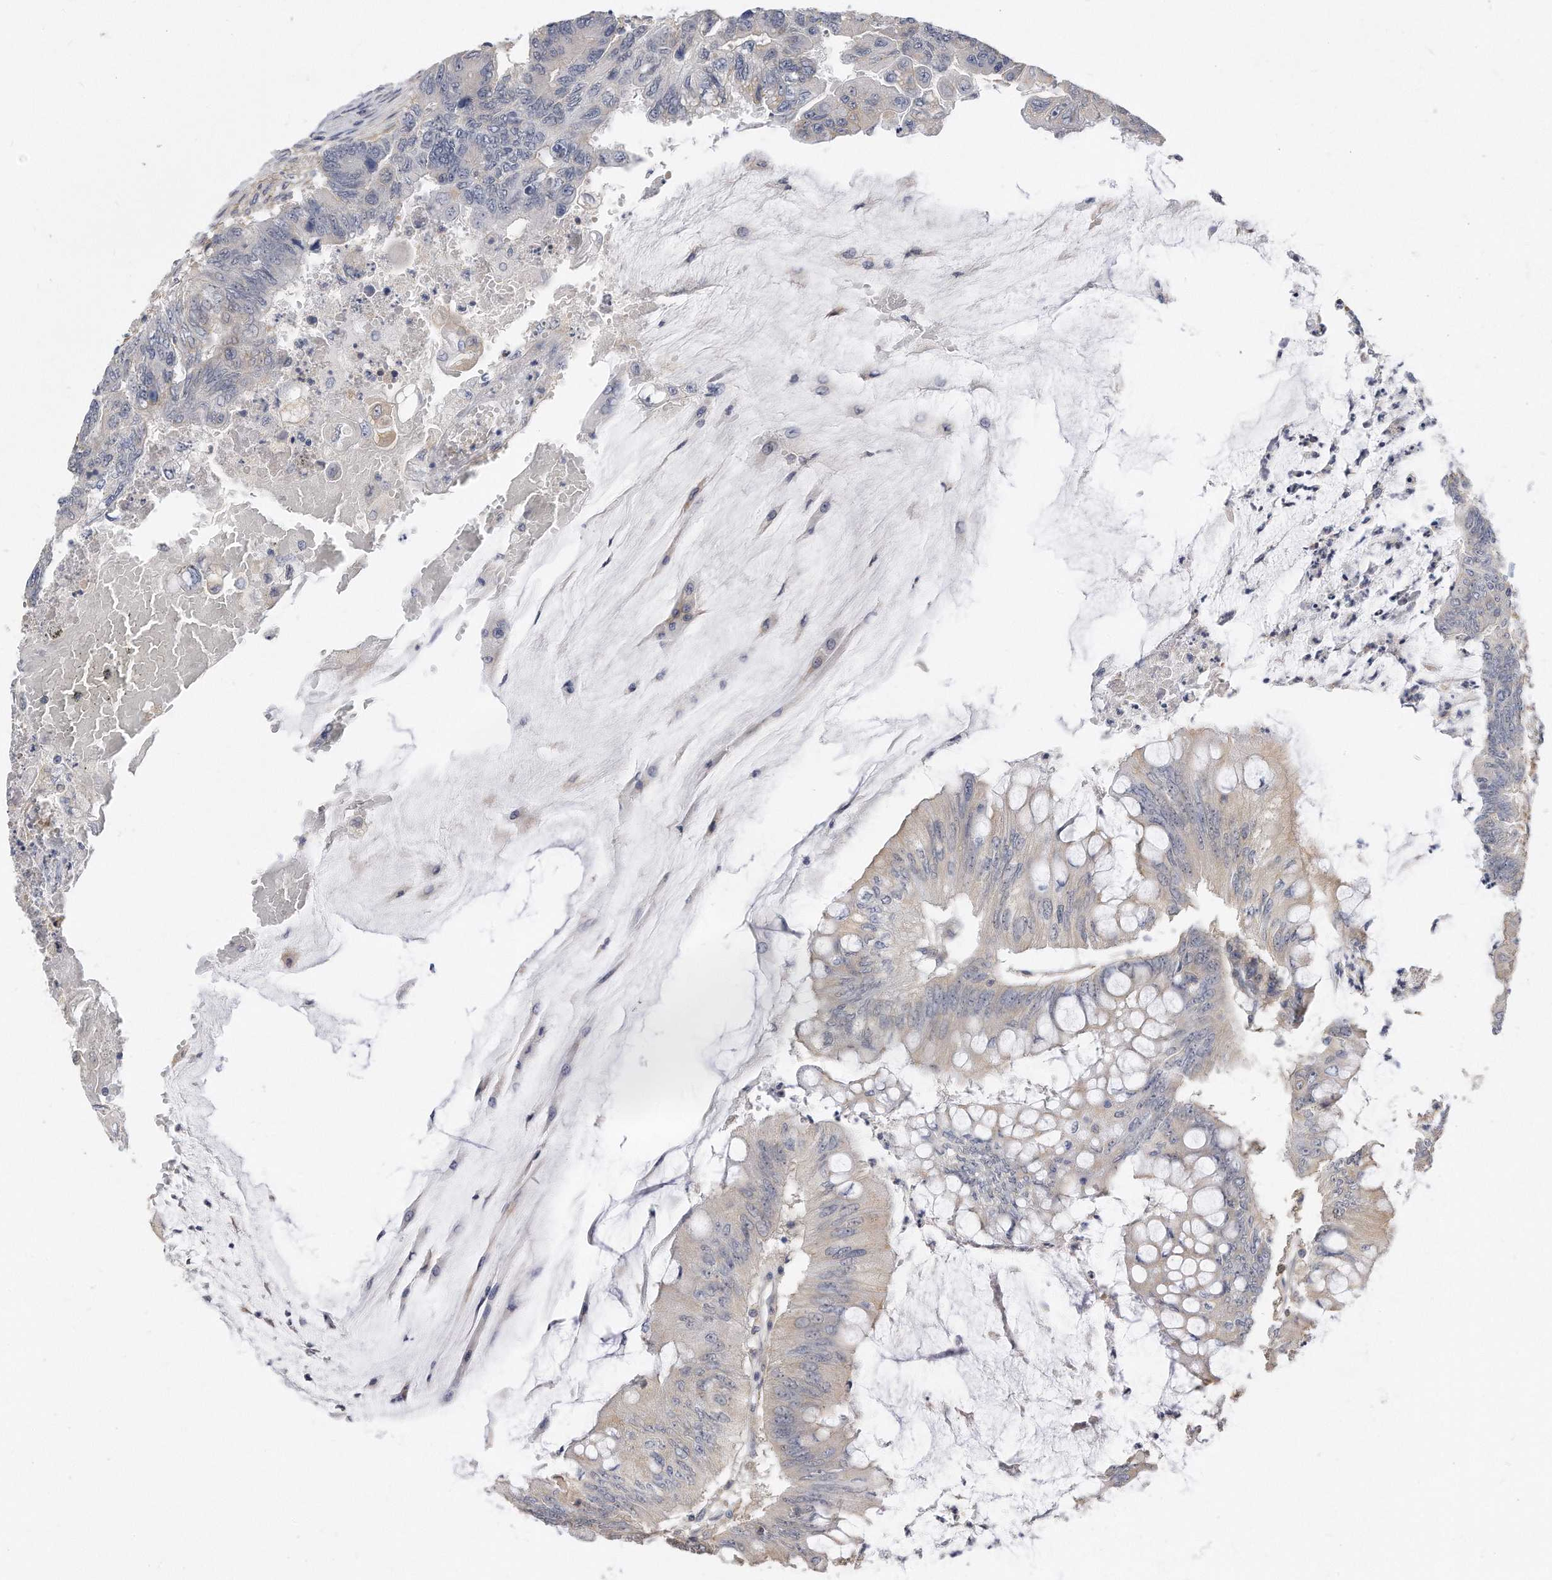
{"staining": {"intensity": "negative", "quantity": "none", "location": "none"}, "tissue": "colorectal cancer", "cell_type": "Tumor cells", "image_type": "cancer", "snomed": [{"axis": "morphology", "description": "Adenoma, NOS"}, {"axis": "morphology", "description": "Adenocarcinoma, NOS"}, {"axis": "topography", "description": "Colon"}], "caption": "Image shows no protein positivity in tumor cells of colorectal adenoma tissue.", "gene": "TCP1", "patient": {"sex": "male", "age": 79}}